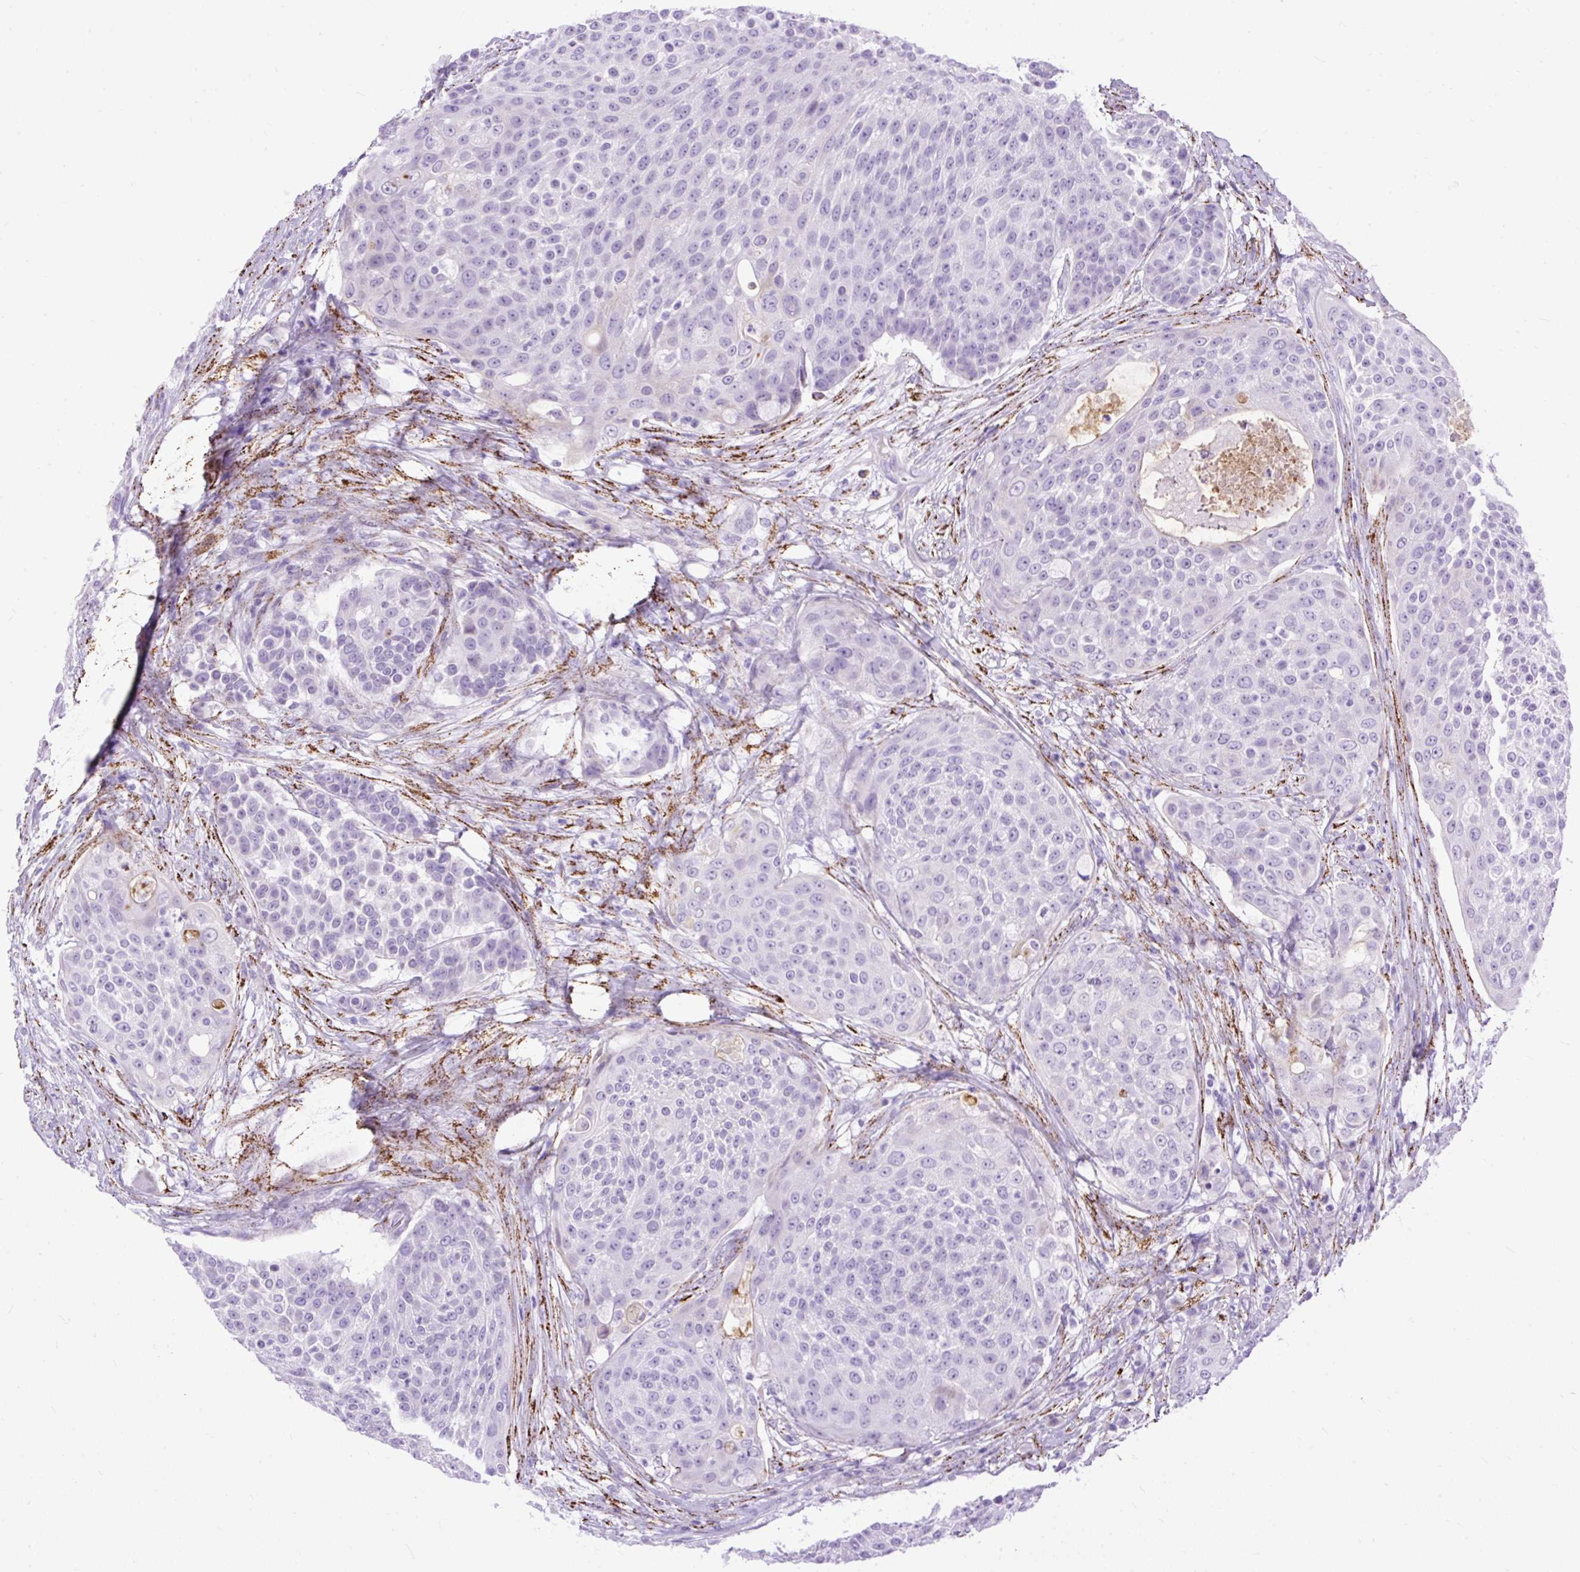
{"staining": {"intensity": "negative", "quantity": "none", "location": "none"}, "tissue": "urothelial cancer", "cell_type": "Tumor cells", "image_type": "cancer", "snomed": [{"axis": "morphology", "description": "Urothelial carcinoma, High grade"}, {"axis": "topography", "description": "Urinary bladder"}], "caption": "Urothelial carcinoma (high-grade) was stained to show a protein in brown. There is no significant staining in tumor cells.", "gene": "ZNF256", "patient": {"sex": "female", "age": 63}}